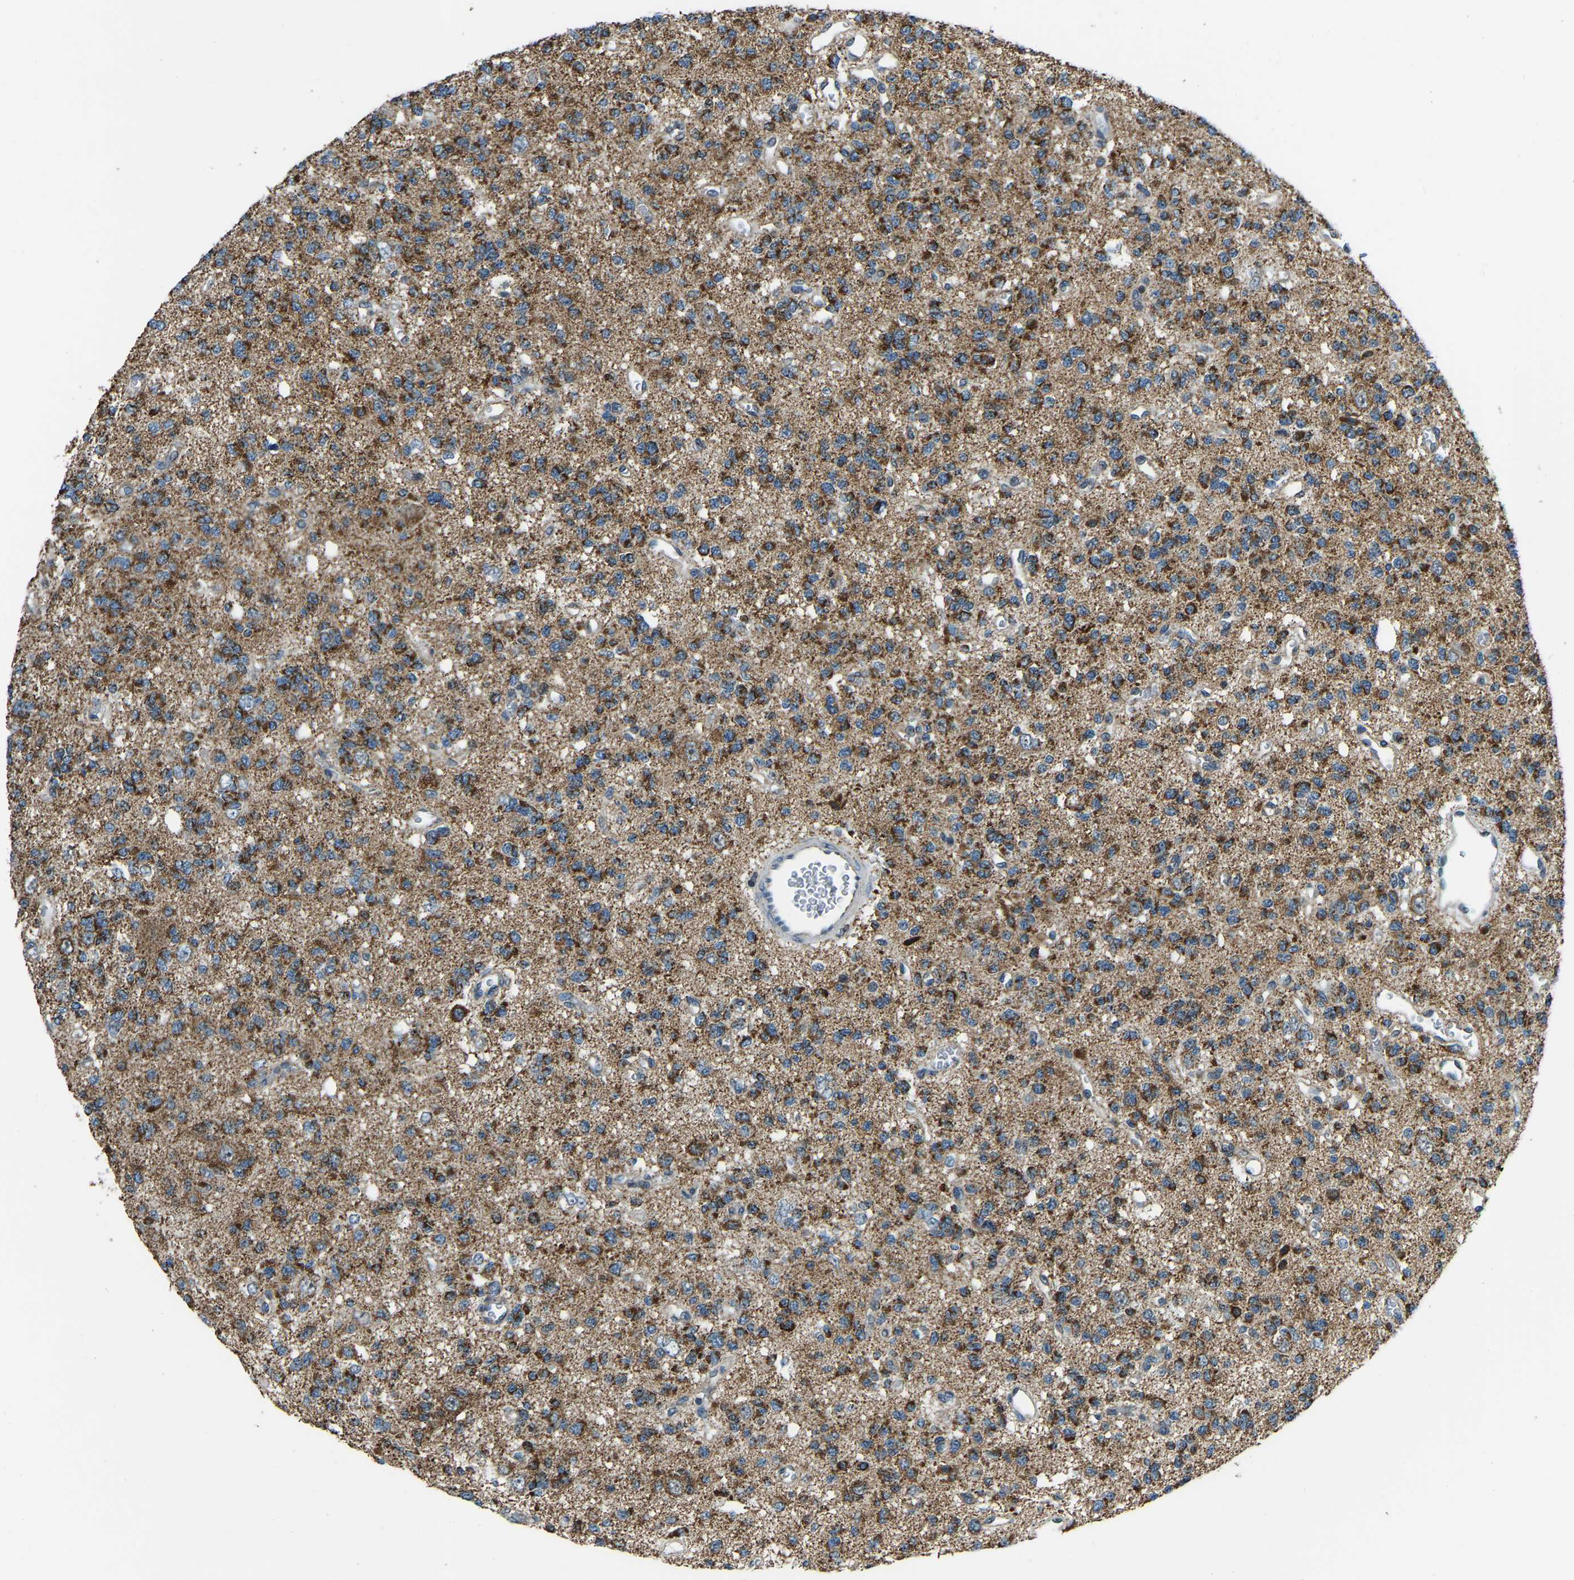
{"staining": {"intensity": "strong", "quantity": ">75%", "location": "cytoplasmic/membranous"}, "tissue": "glioma", "cell_type": "Tumor cells", "image_type": "cancer", "snomed": [{"axis": "morphology", "description": "Glioma, malignant, Low grade"}, {"axis": "topography", "description": "Brain"}], "caption": "Strong cytoplasmic/membranous positivity is identified in about >75% of tumor cells in glioma.", "gene": "RBM33", "patient": {"sex": "male", "age": 38}}